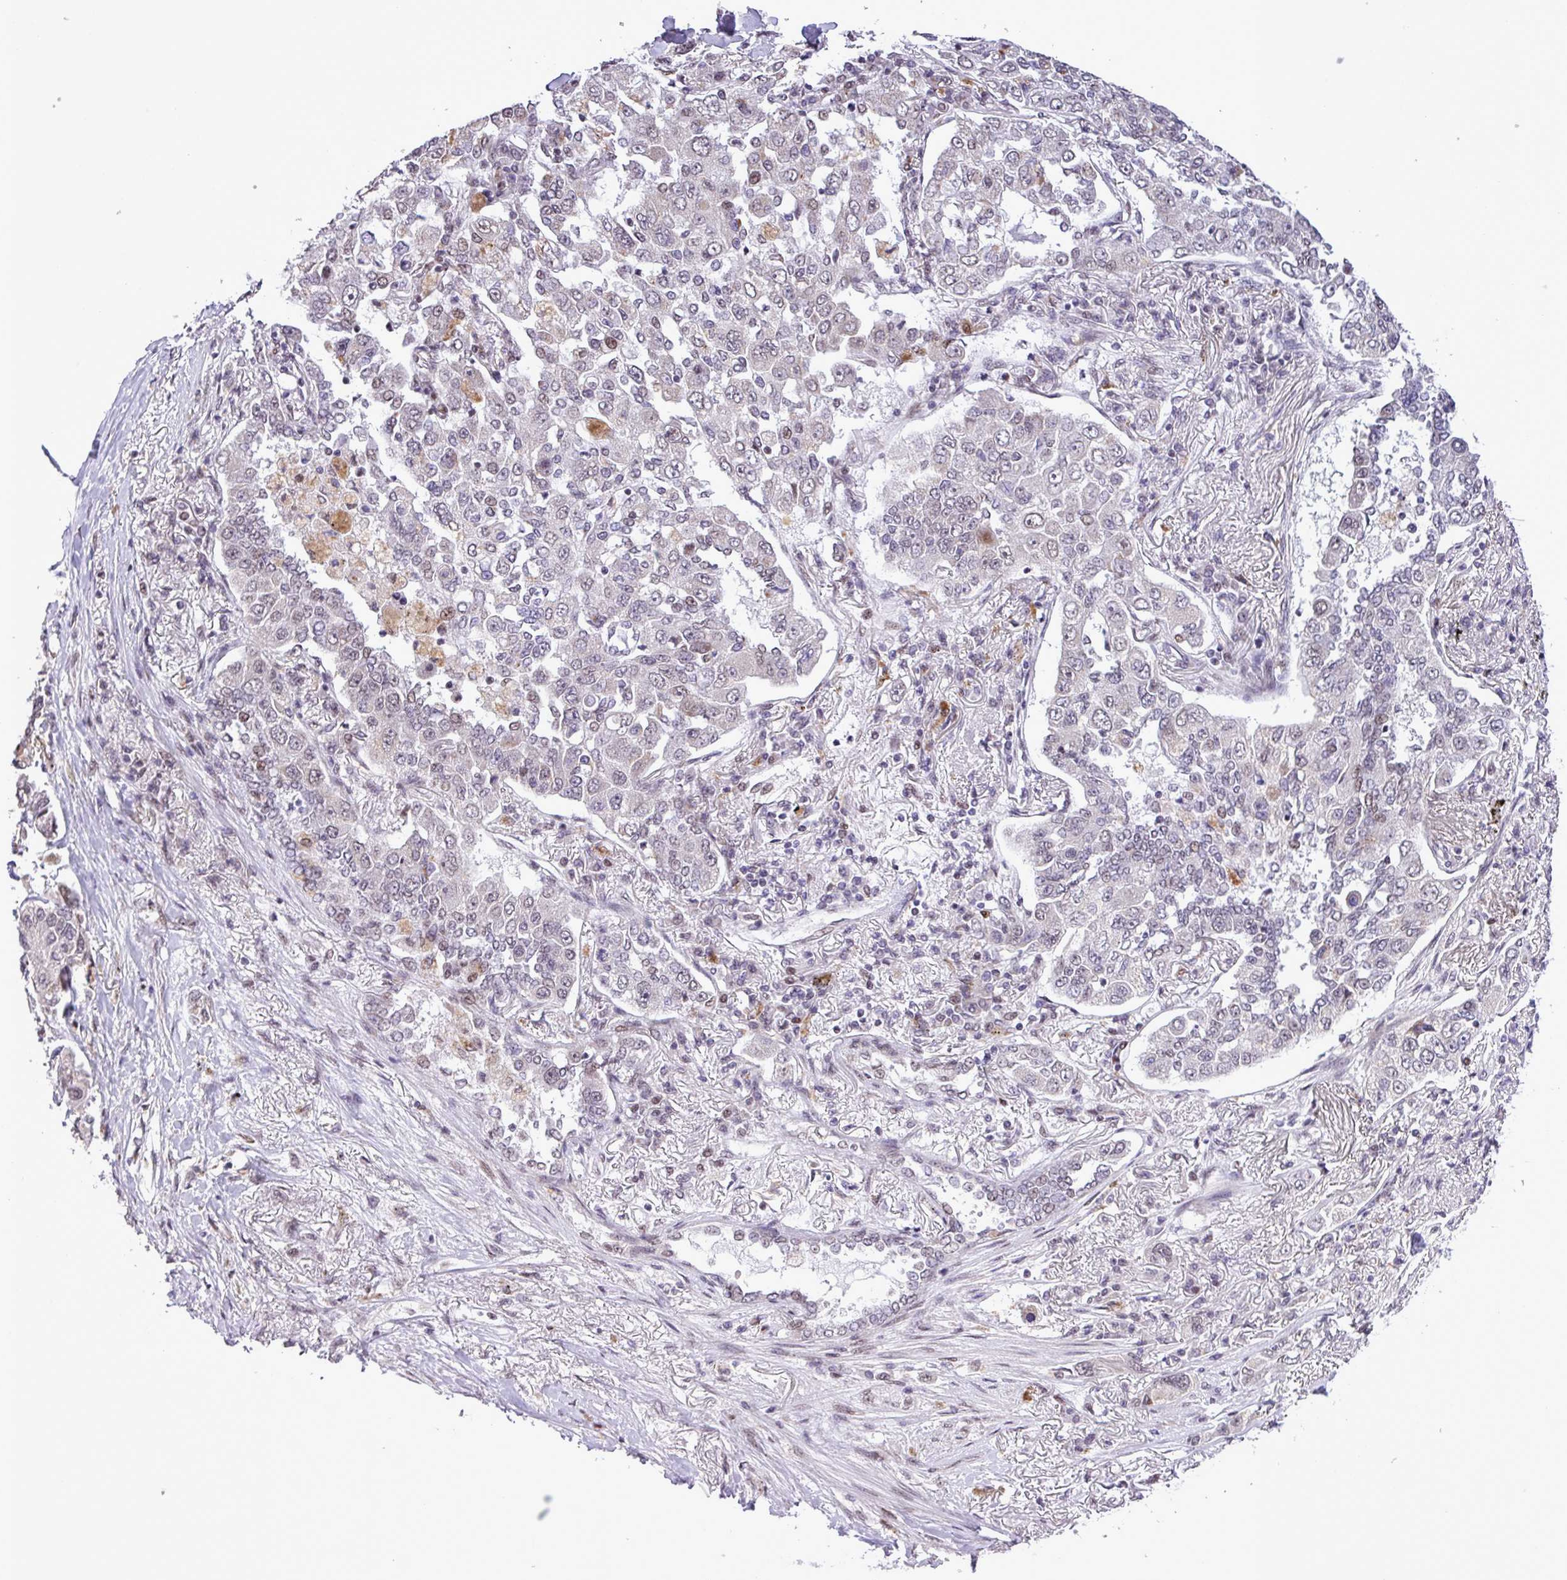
{"staining": {"intensity": "weak", "quantity": "<25%", "location": "cytoplasmic/membranous"}, "tissue": "lung cancer", "cell_type": "Tumor cells", "image_type": "cancer", "snomed": [{"axis": "morphology", "description": "Adenocarcinoma, NOS"}, {"axis": "topography", "description": "Lung"}], "caption": "High magnification brightfield microscopy of lung cancer stained with DAB (3,3'-diaminobenzidine) (brown) and counterstained with hematoxylin (blue): tumor cells show no significant positivity.", "gene": "ZNF354A", "patient": {"sex": "male", "age": 49}}